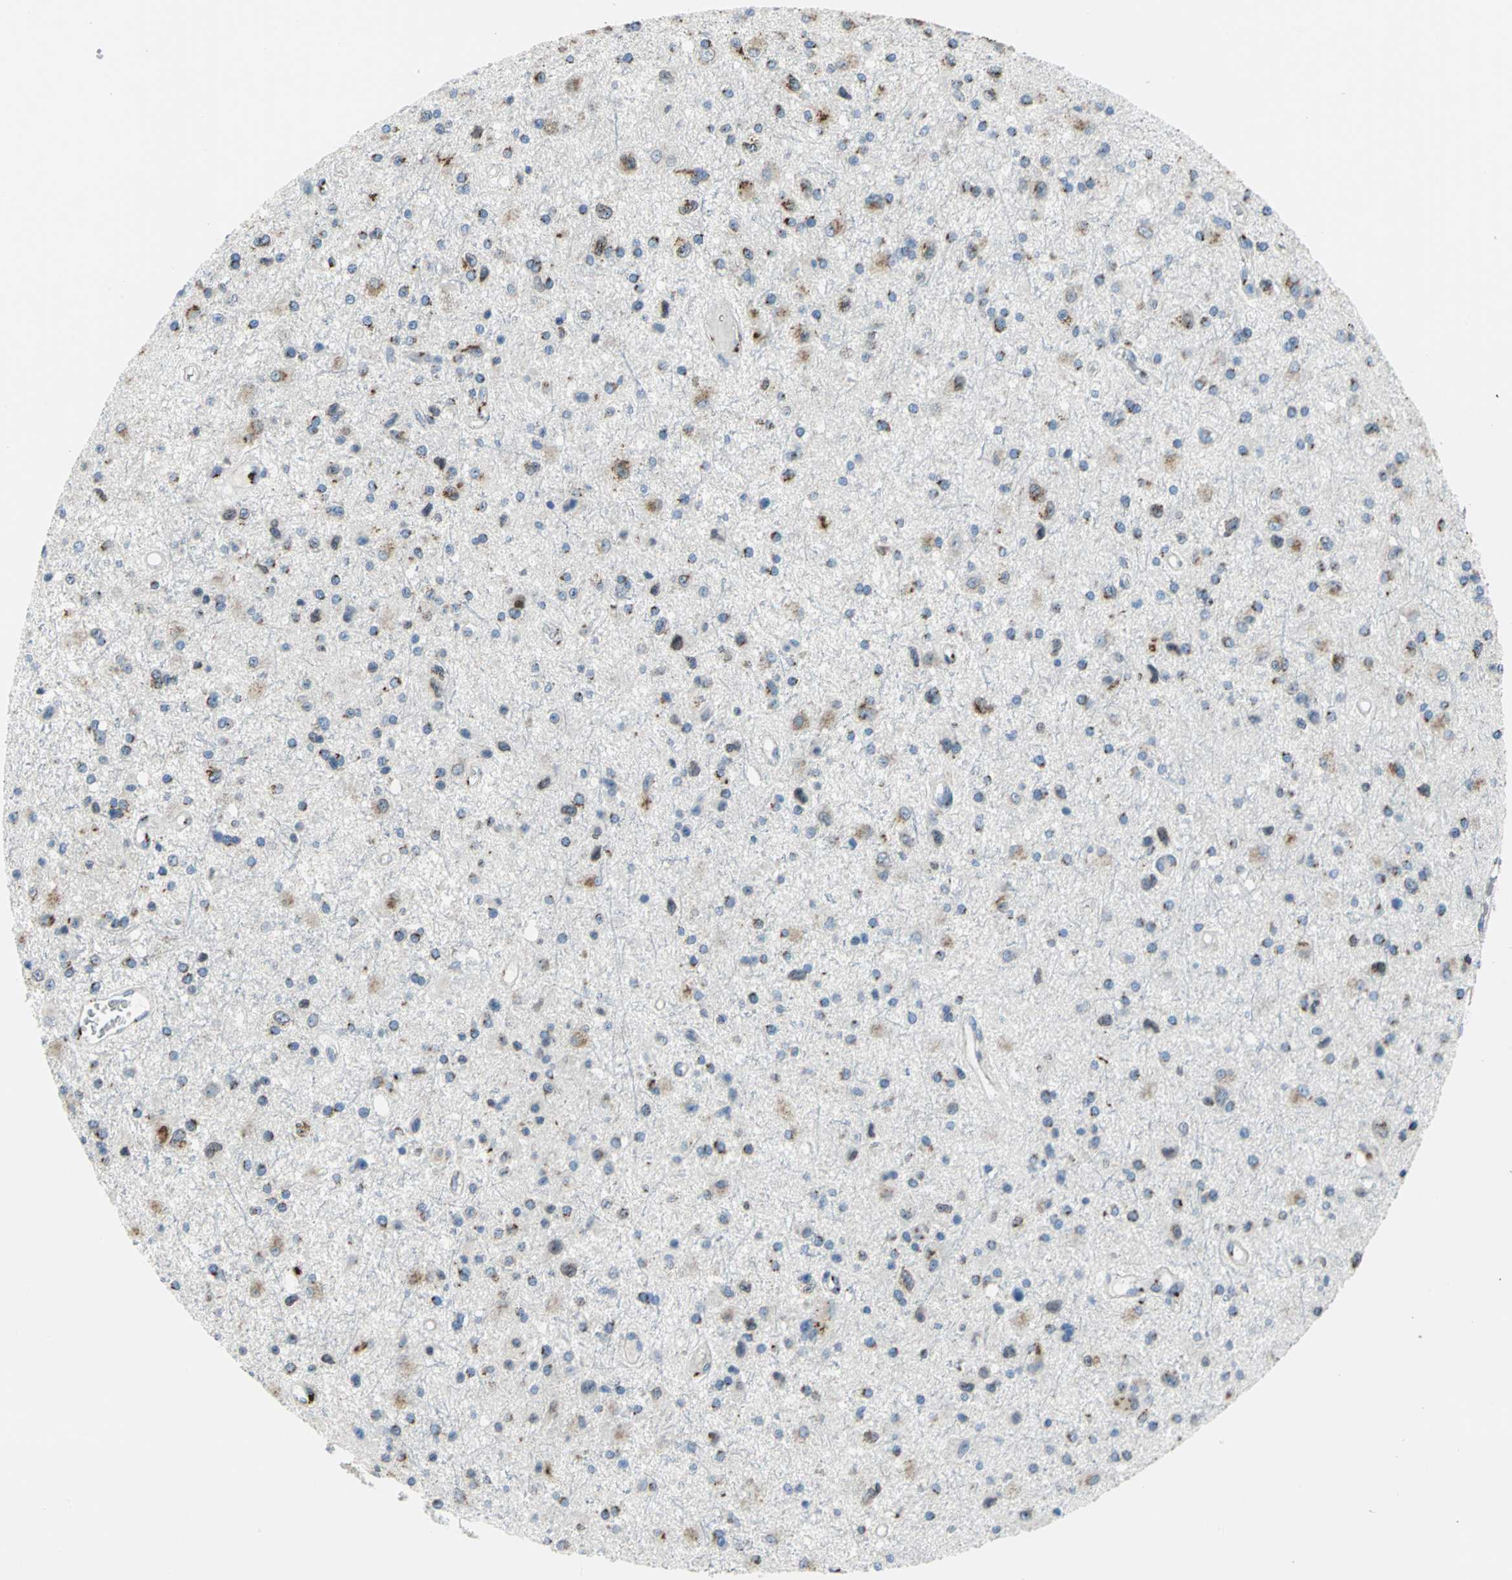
{"staining": {"intensity": "moderate", "quantity": "25%-75%", "location": "cytoplasmic/membranous"}, "tissue": "glioma", "cell_type": "Tumor cells", "image_type": "cancer", "snomed": [{"axis": "morphology", "description": "Glioma, malignant, Low grade"}, {"axis": "topography", "description": "Brain"}], "caption": "Protein expression by immunohistochemistry (IHC) shows moderate cytoplasmic/membranous staining in approximately 25%-75% of tumor cells in low-grade glioma (malignant).", "gene": "GPR3", "patient": {"sex": "male", "age": 58}}